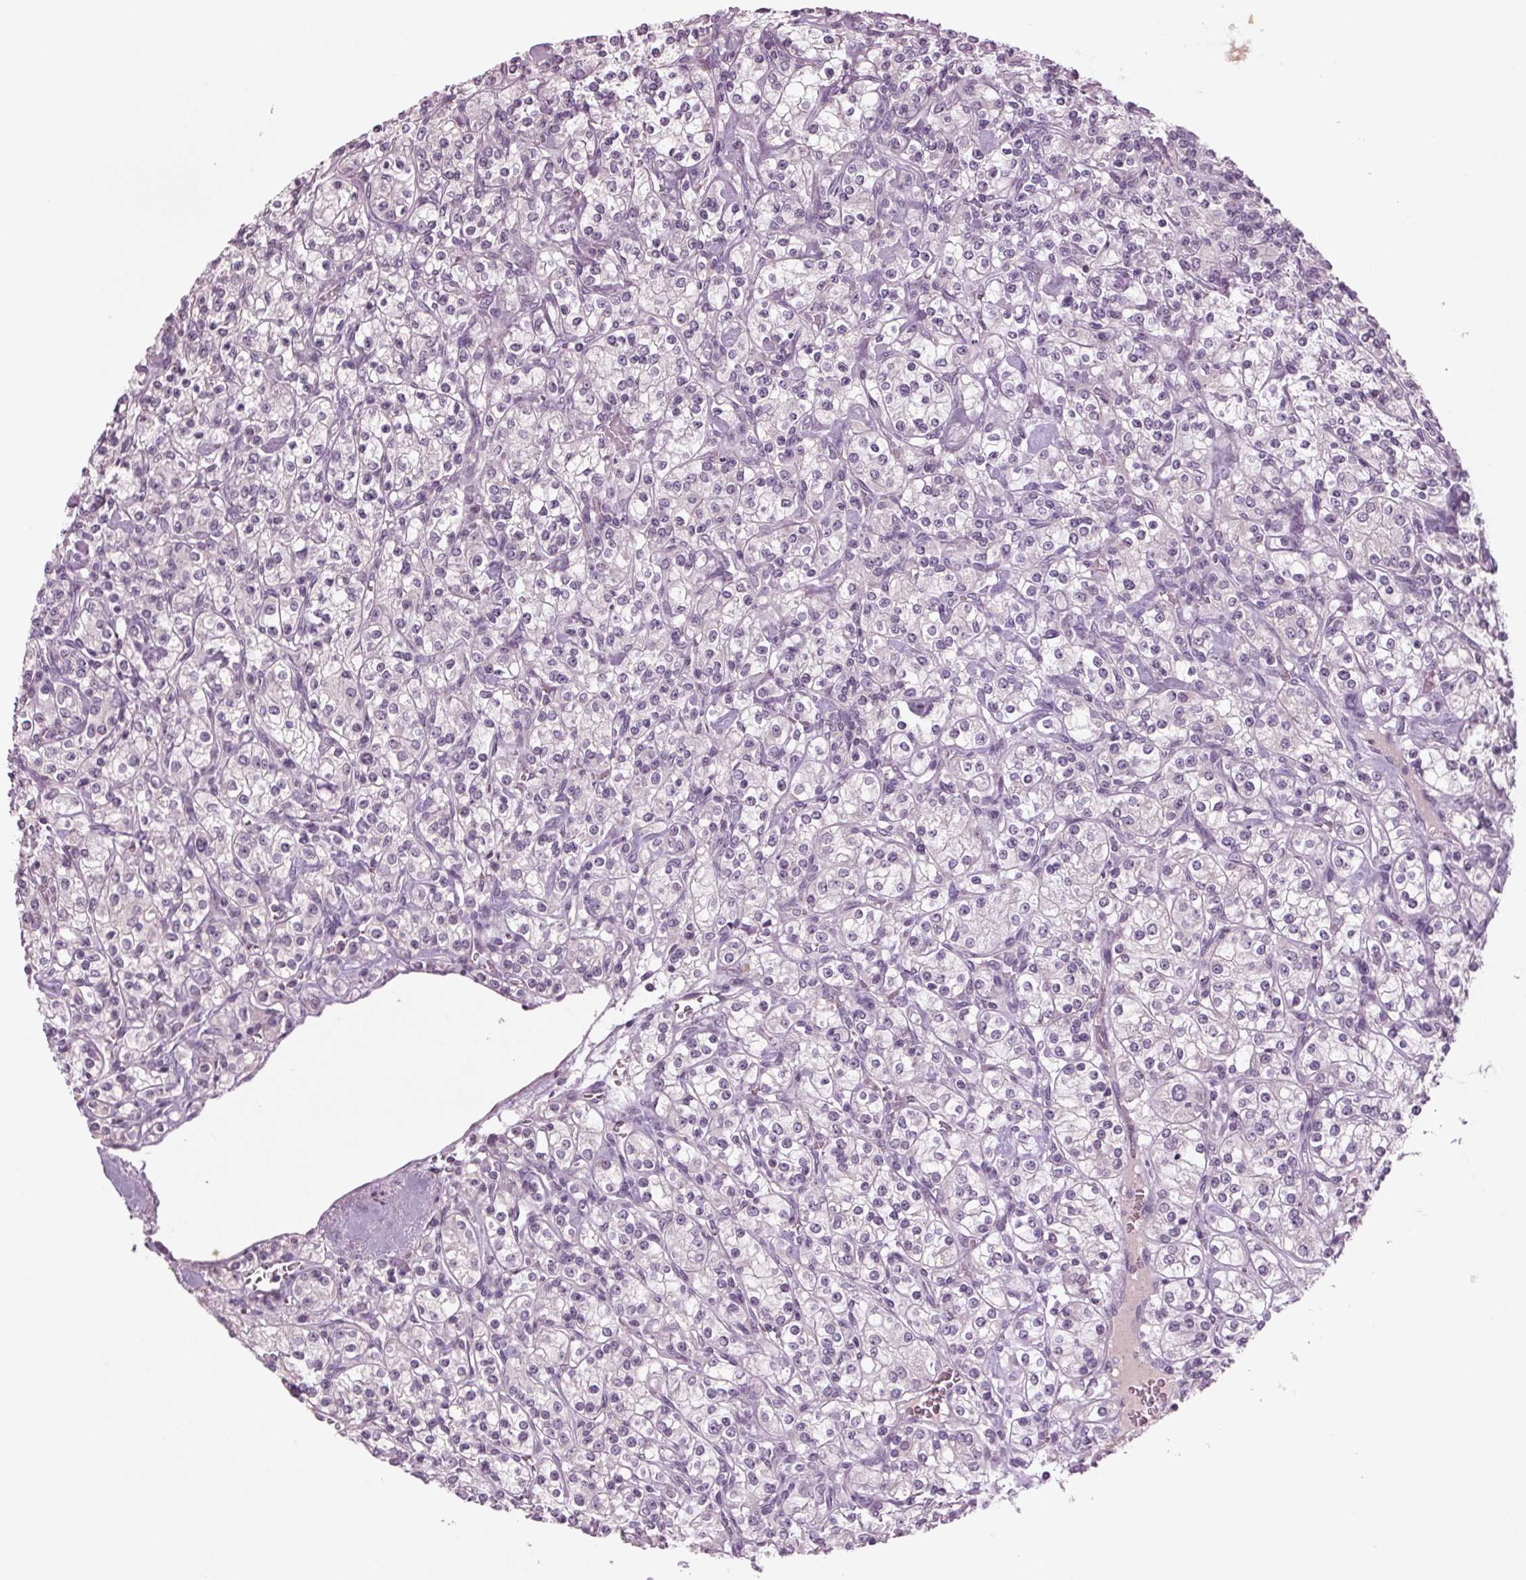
{"staining": {"intensity": "negative", "quantity": "none", "location": "none"}, "tissue": "renal cancer", "cell_type": "Tumor cells", "image_type": "cancer", "snomed": [{"axis": "morphology", "description": "Adenocarcinoma, NOS"}, {"axis": "topography", "description": "Kidney"}], "caption": "A high-resolution histopathology image shows immunohistochemistry (IHC) staining of renal cancer, which demonstrates no significant staining in tumor cells. (DAB (3,3'-diaminobenzidine) immunohistochemistry (IHC) with hematoxylin counter stain).", "gene": "BHLHE22", "patient": {"sex": "male", "age": 77}}